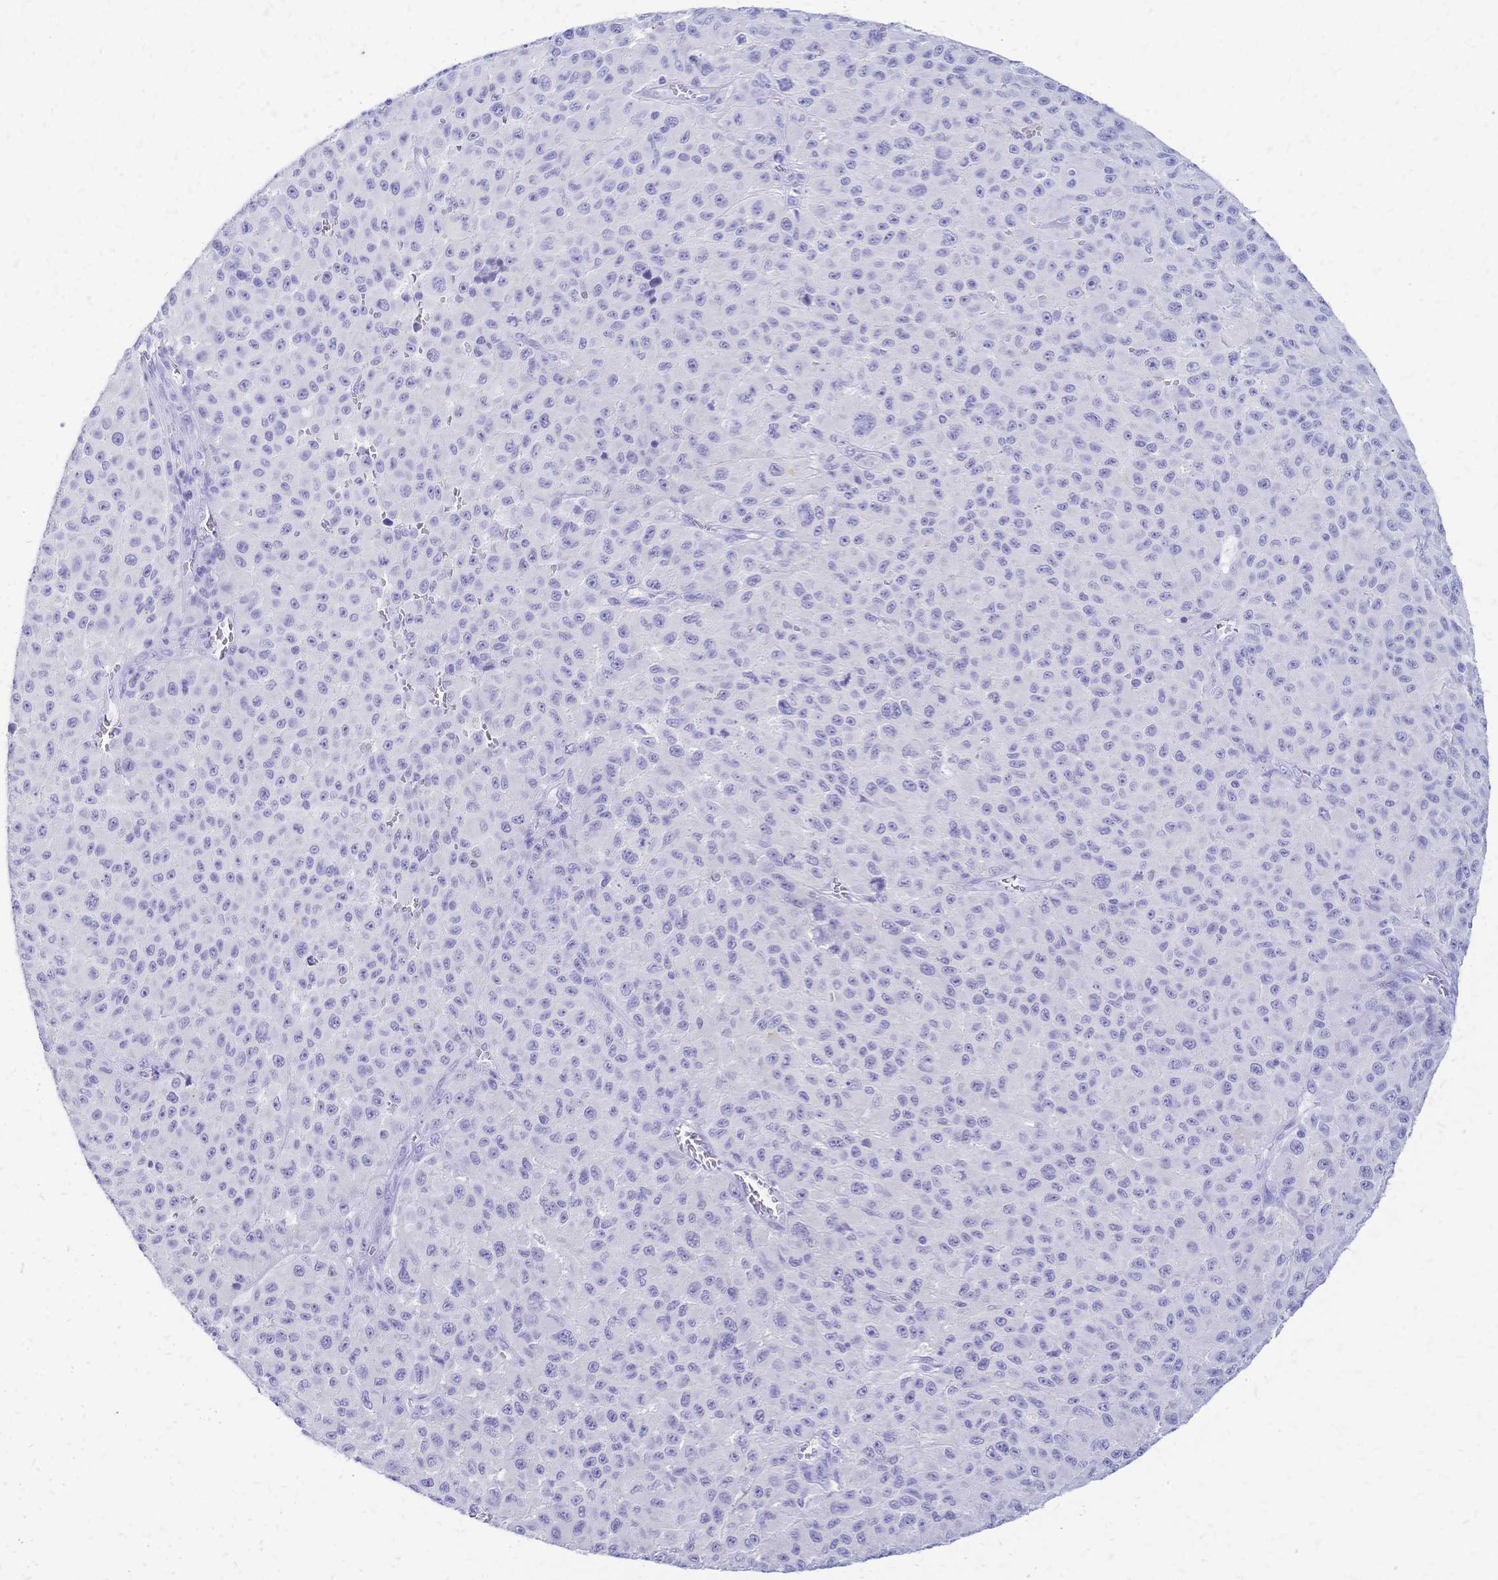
{"staining": {"intensity": "negative", "quantity": "none", "location": "none"}, "tissue": "melanoma", "cell_type": "Tumor cells", "image_type": "cancer", "snomed": [{"axis": "morphology", "description": "Malignant melanoma, NOS"}, {"axis": "topography", "description": "Skin"}], "caption": "A micrograph of human melanoma is negative for staining in tumor cells.", "gene": "FA2H", "patient": {"sex": "male", "age": 73}}